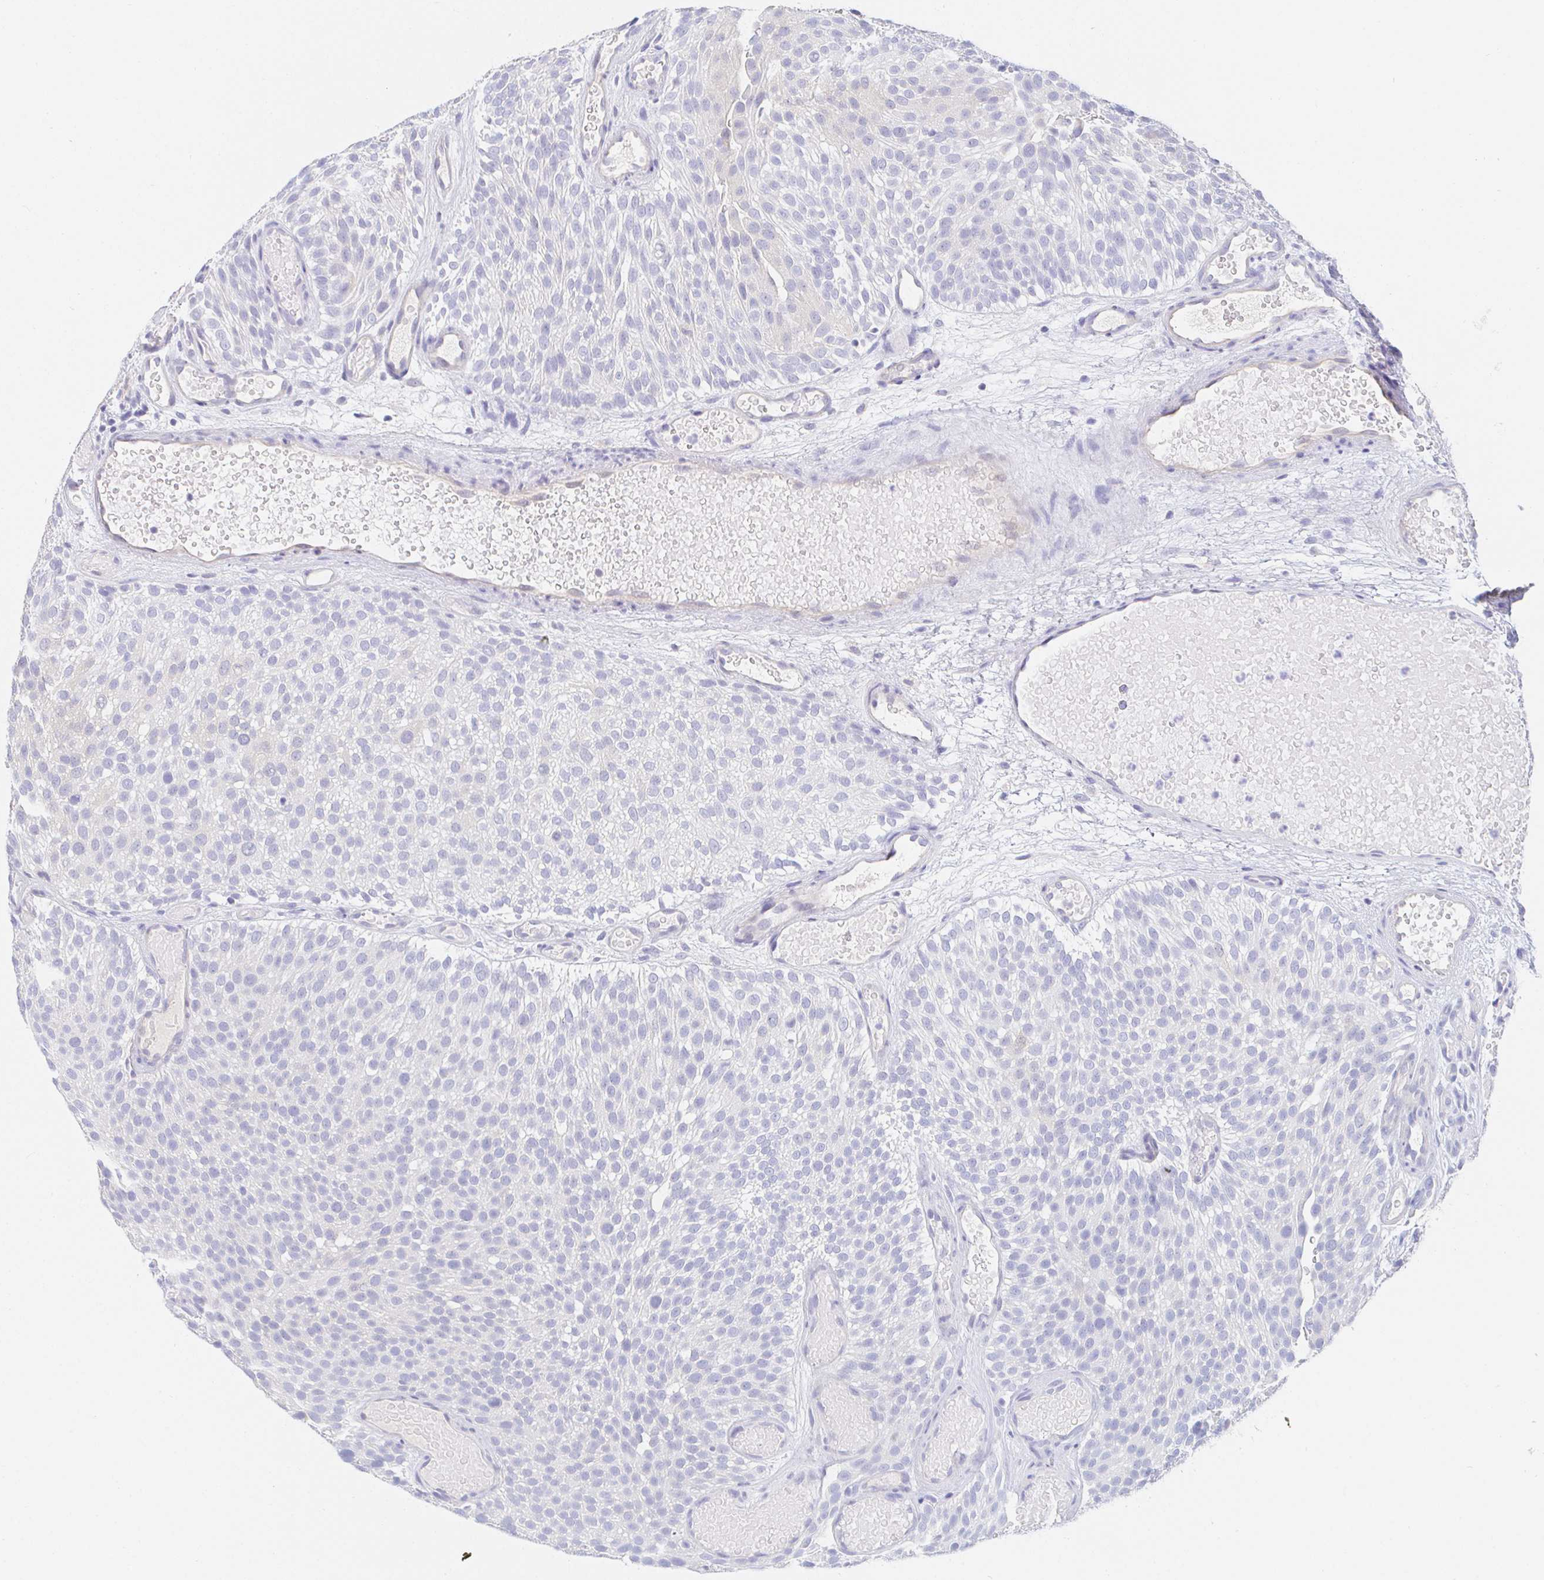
{"staining": {"intensity": "negative", "quantity": "none", "location": "none"}, "tissue": "urothelial cancer", "cell_type": "Tumor cells", "image_type": "cancer", "snomed": [{"axis": "morphology", "description": "Urothelial carcinoma, Low grade"}, {"axis": "topography", "description": "Urinary bladder"}], "caption": "Tumor cells are negative for brown protein staining in urothelial carcinoma (low-grade).", "gene": "PDE6B", "patient": {"sex": "male", "age": 78}}